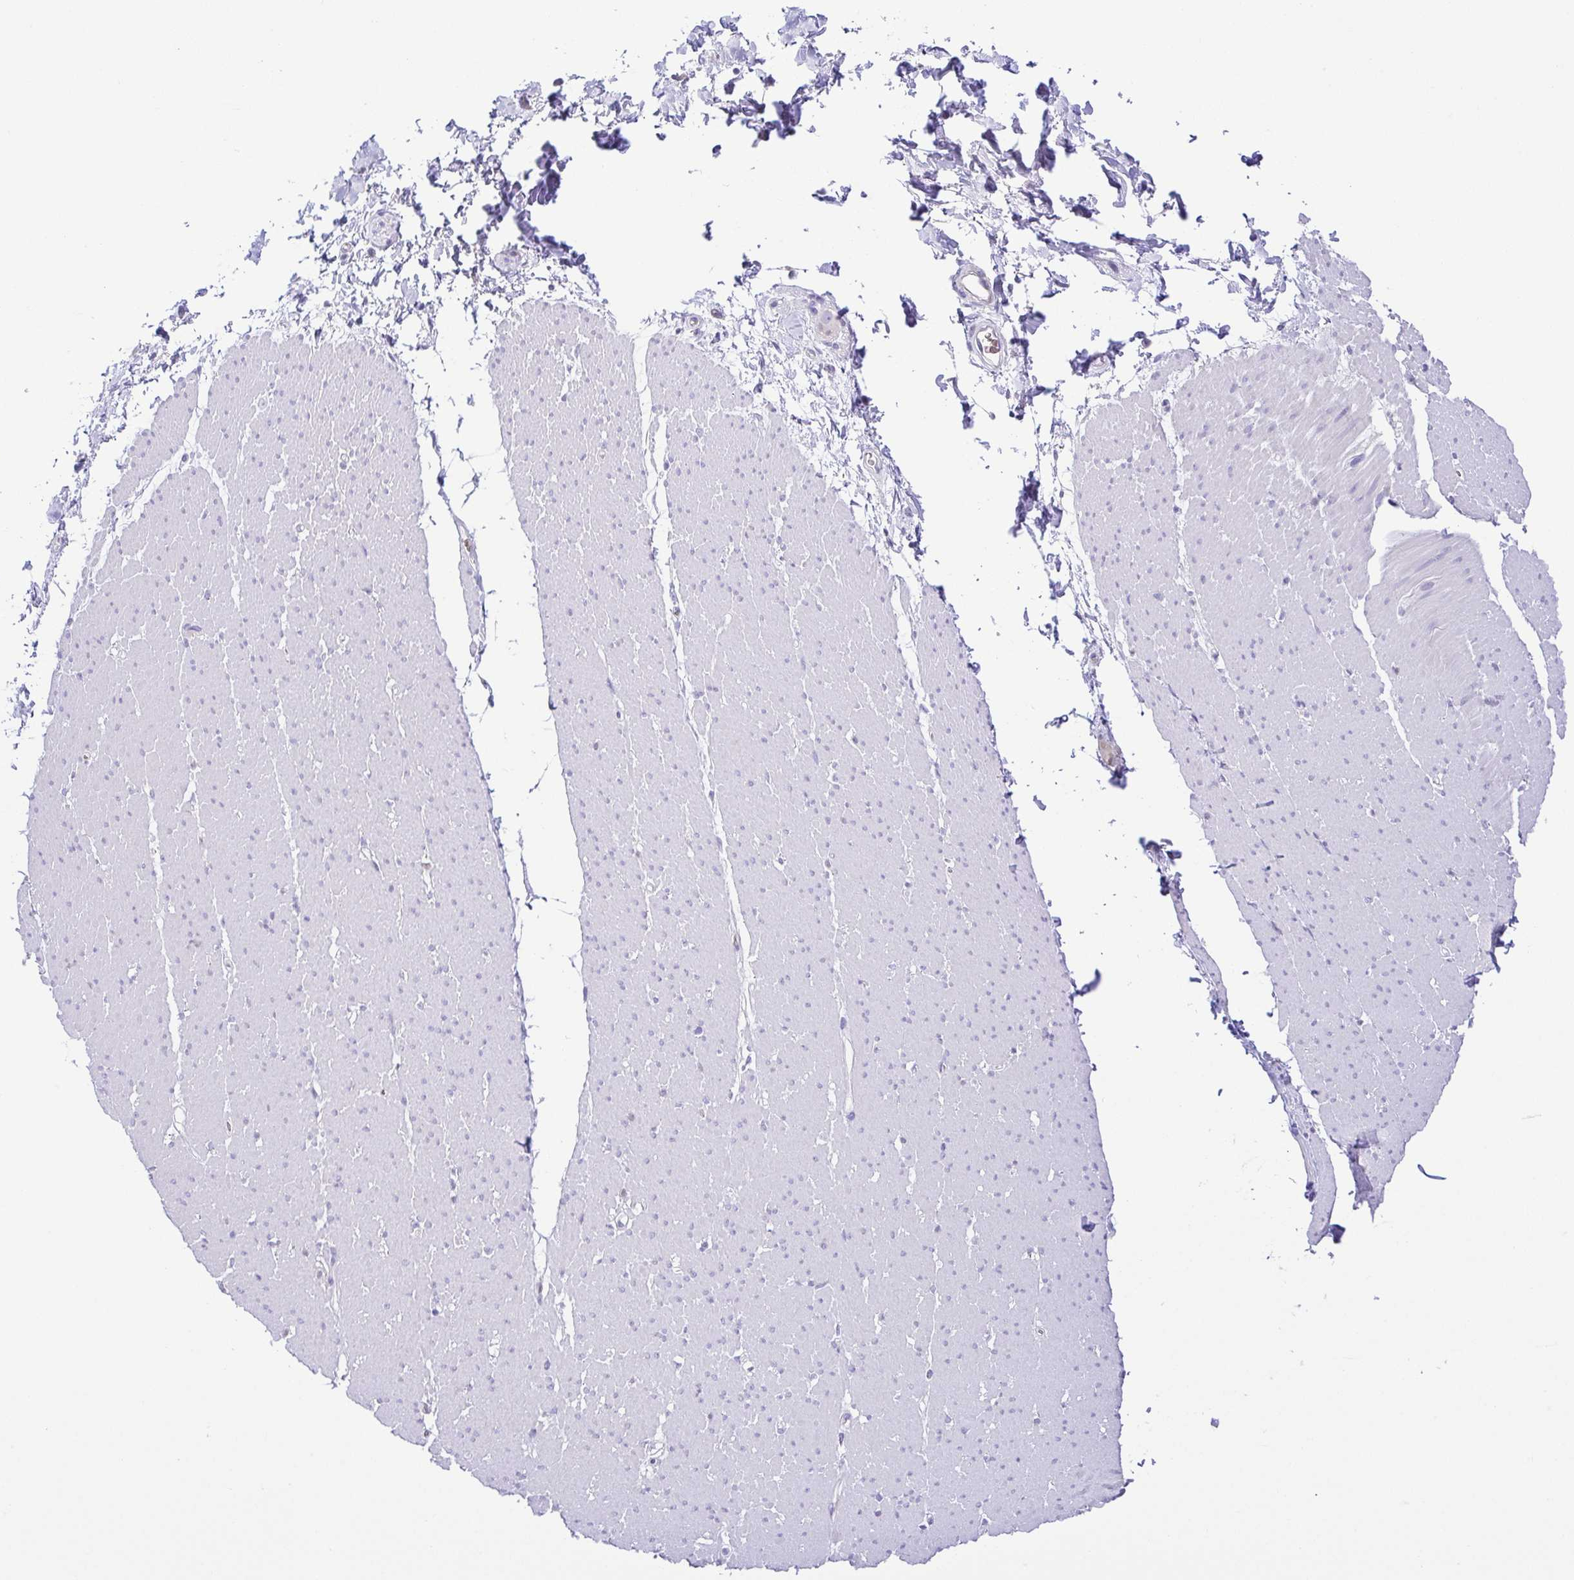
{"staining": {"intensity": "negative", "quantity": "none", "location": "none"}, "tissue": "smooth muscle", "cell_type": "Smooth muscle cells", "image_type": "normal", "snomed": [{"axis": "morphology", "description": "Normal tissue, NOS"}, {"axis": "topography", "description": "Smooth muscle"}, {"axis": "topography", "description": "Rectum"}], "caption": "This is an immunohistochemistry (IHC) photomicrograph of benign human smooth muscle. There is no staining in smooth muscle cells.", "gene": "EPB42", "patient": {"sex": "male", "age": 53}}